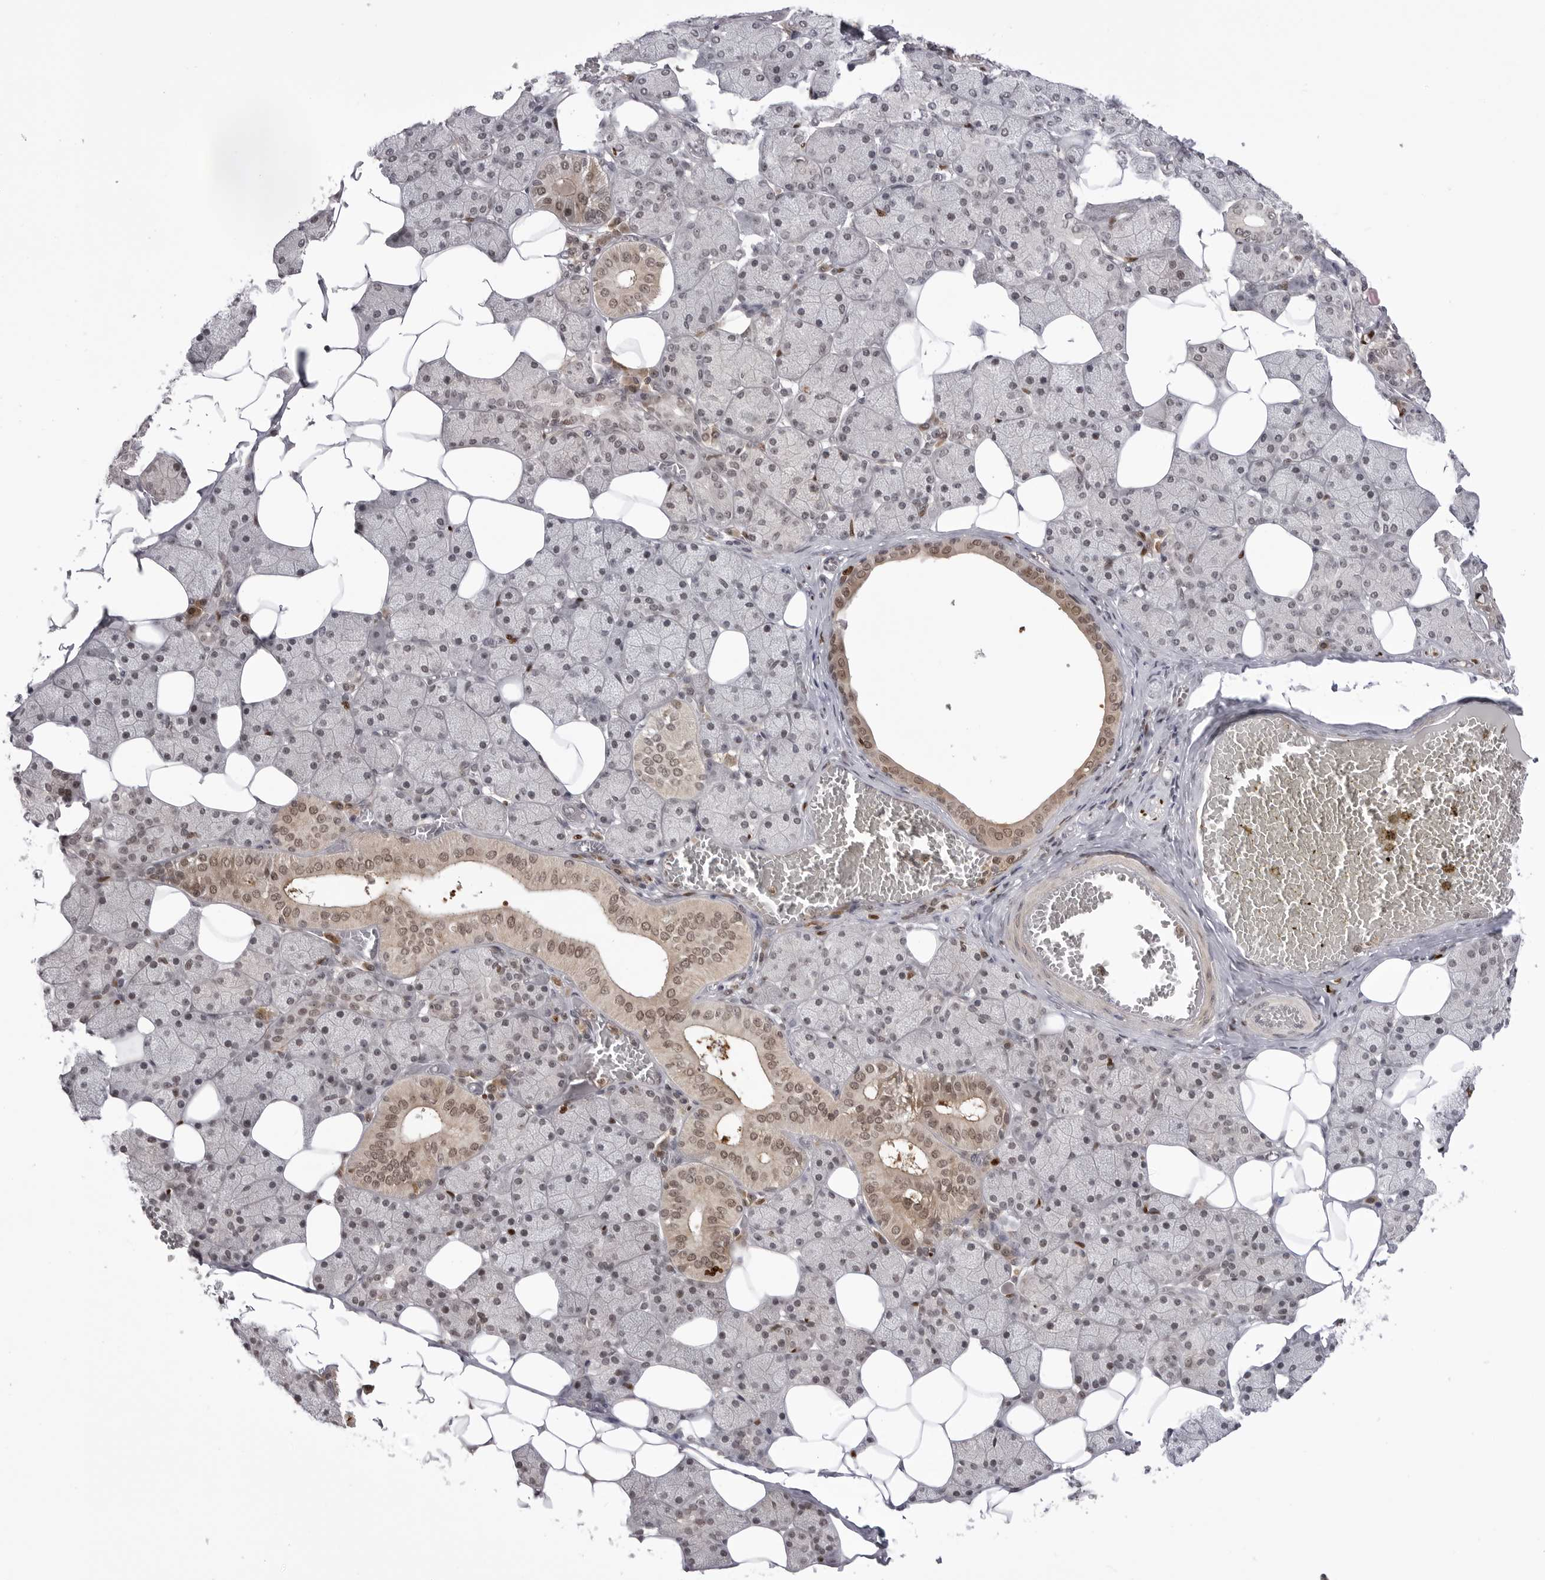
{"staining": {"intensity": "strong", "quantity": "<25%", "location": "cytoplasmic/membranous,nuclear"}, "tissue": "salivary gland", "cell_type": "Glandular cells", "image_type": "normal", "snomed": [{"axis": "morphology", "description": "Normal tissue, NOS"}, {"axis": "topography", "description": "Salivary gland"}], "caption": "Glandular cells display medium levels of strong cytoplasmic/membranous,nuclear expression in approximately <25% of cells in normal human salivary gland. (DAB (3,3'-diaminobenzidine) IHC, brown staining for protein, blue staining for nuclei).", "gene": "PTK2B", "patient": {"sex": "female", "age": 33}}